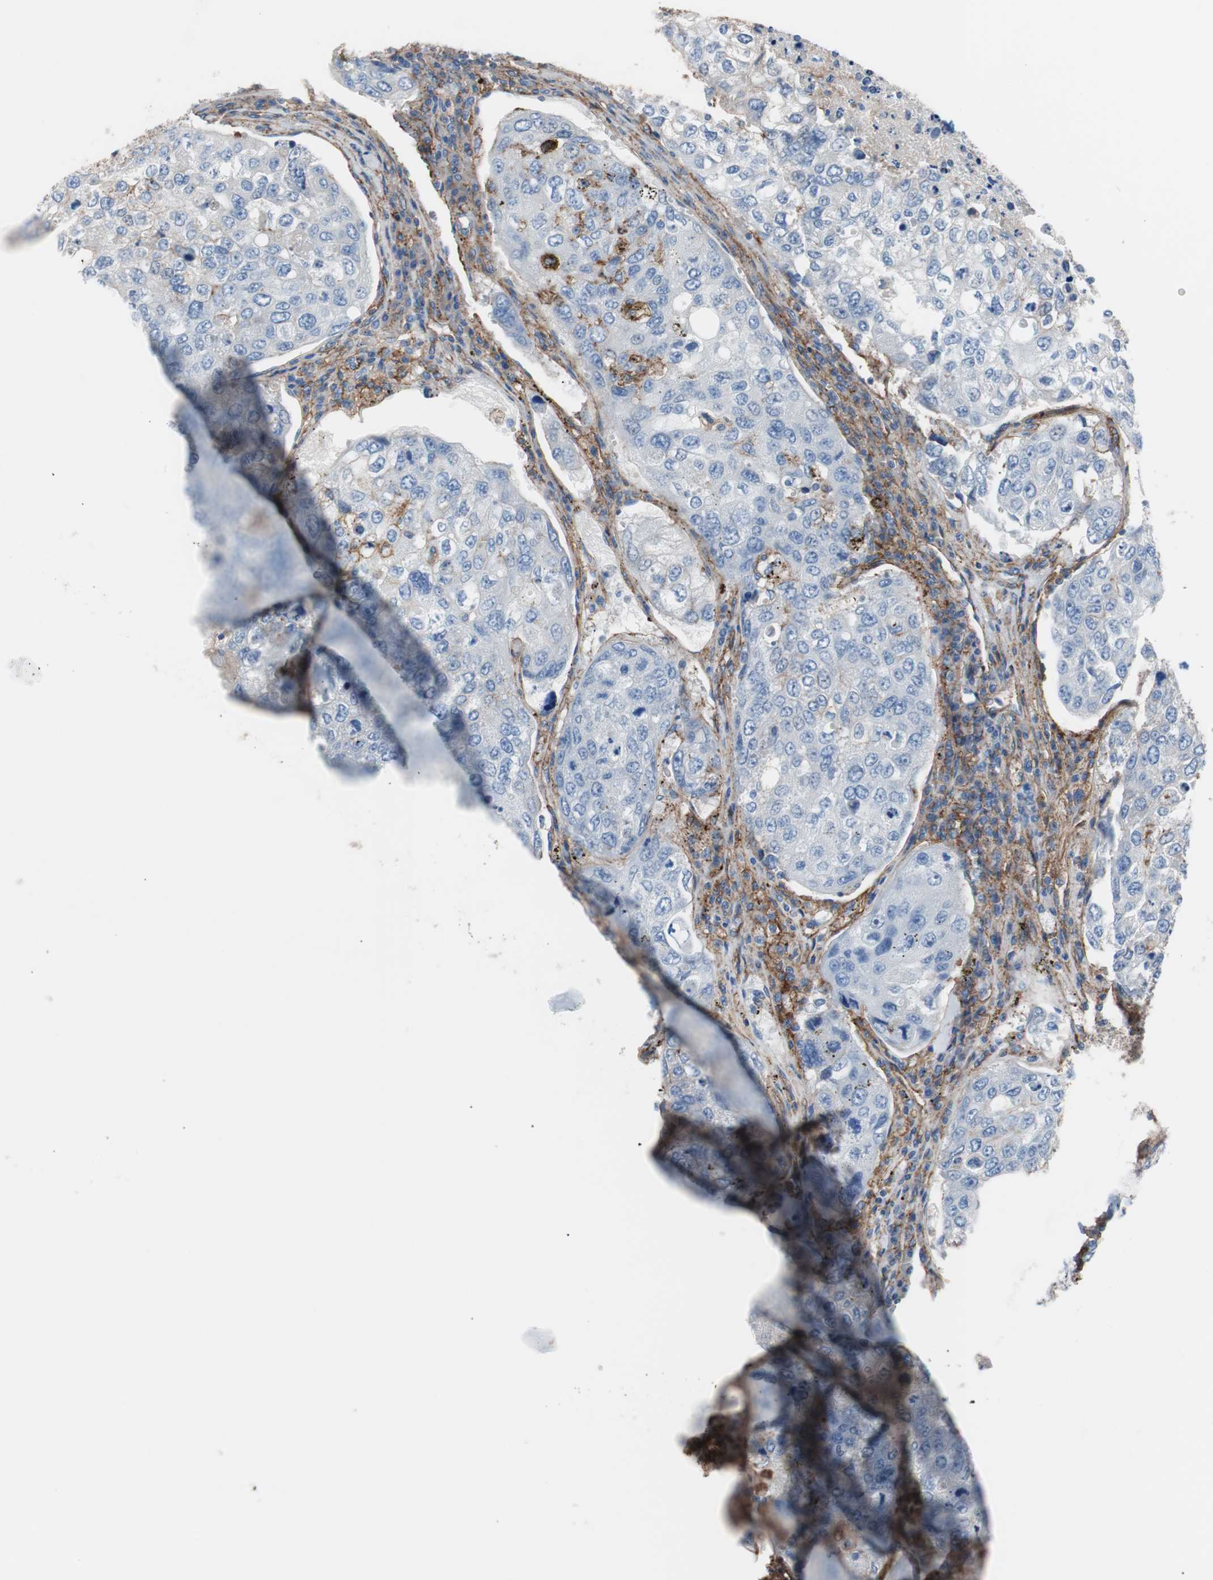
{"staining": {"intensity": "negative", "quantity": "none", "location": "none"}, "tissue": "urothelial cancer", "cell_type": "Tumor cells", "image_type": "cancer", "snomed": [{"axis": "morphology", "description": "Urothelial carcinoma, High grade"}, {"axis": "topography", "description": "Lymph node"}, {"axis": "topography", "description": "Urinary bladder"}], "caption": "DAB (3,3'-diaminobenzidine) immunohistochemical staining of human urothelial cancer exhibits no significant positivity in tumor cells. (Brightfield microscopy of DAB IHC at high magnification).", "gene": "CD81", "patient": {"sex": "male", "age": 51}}